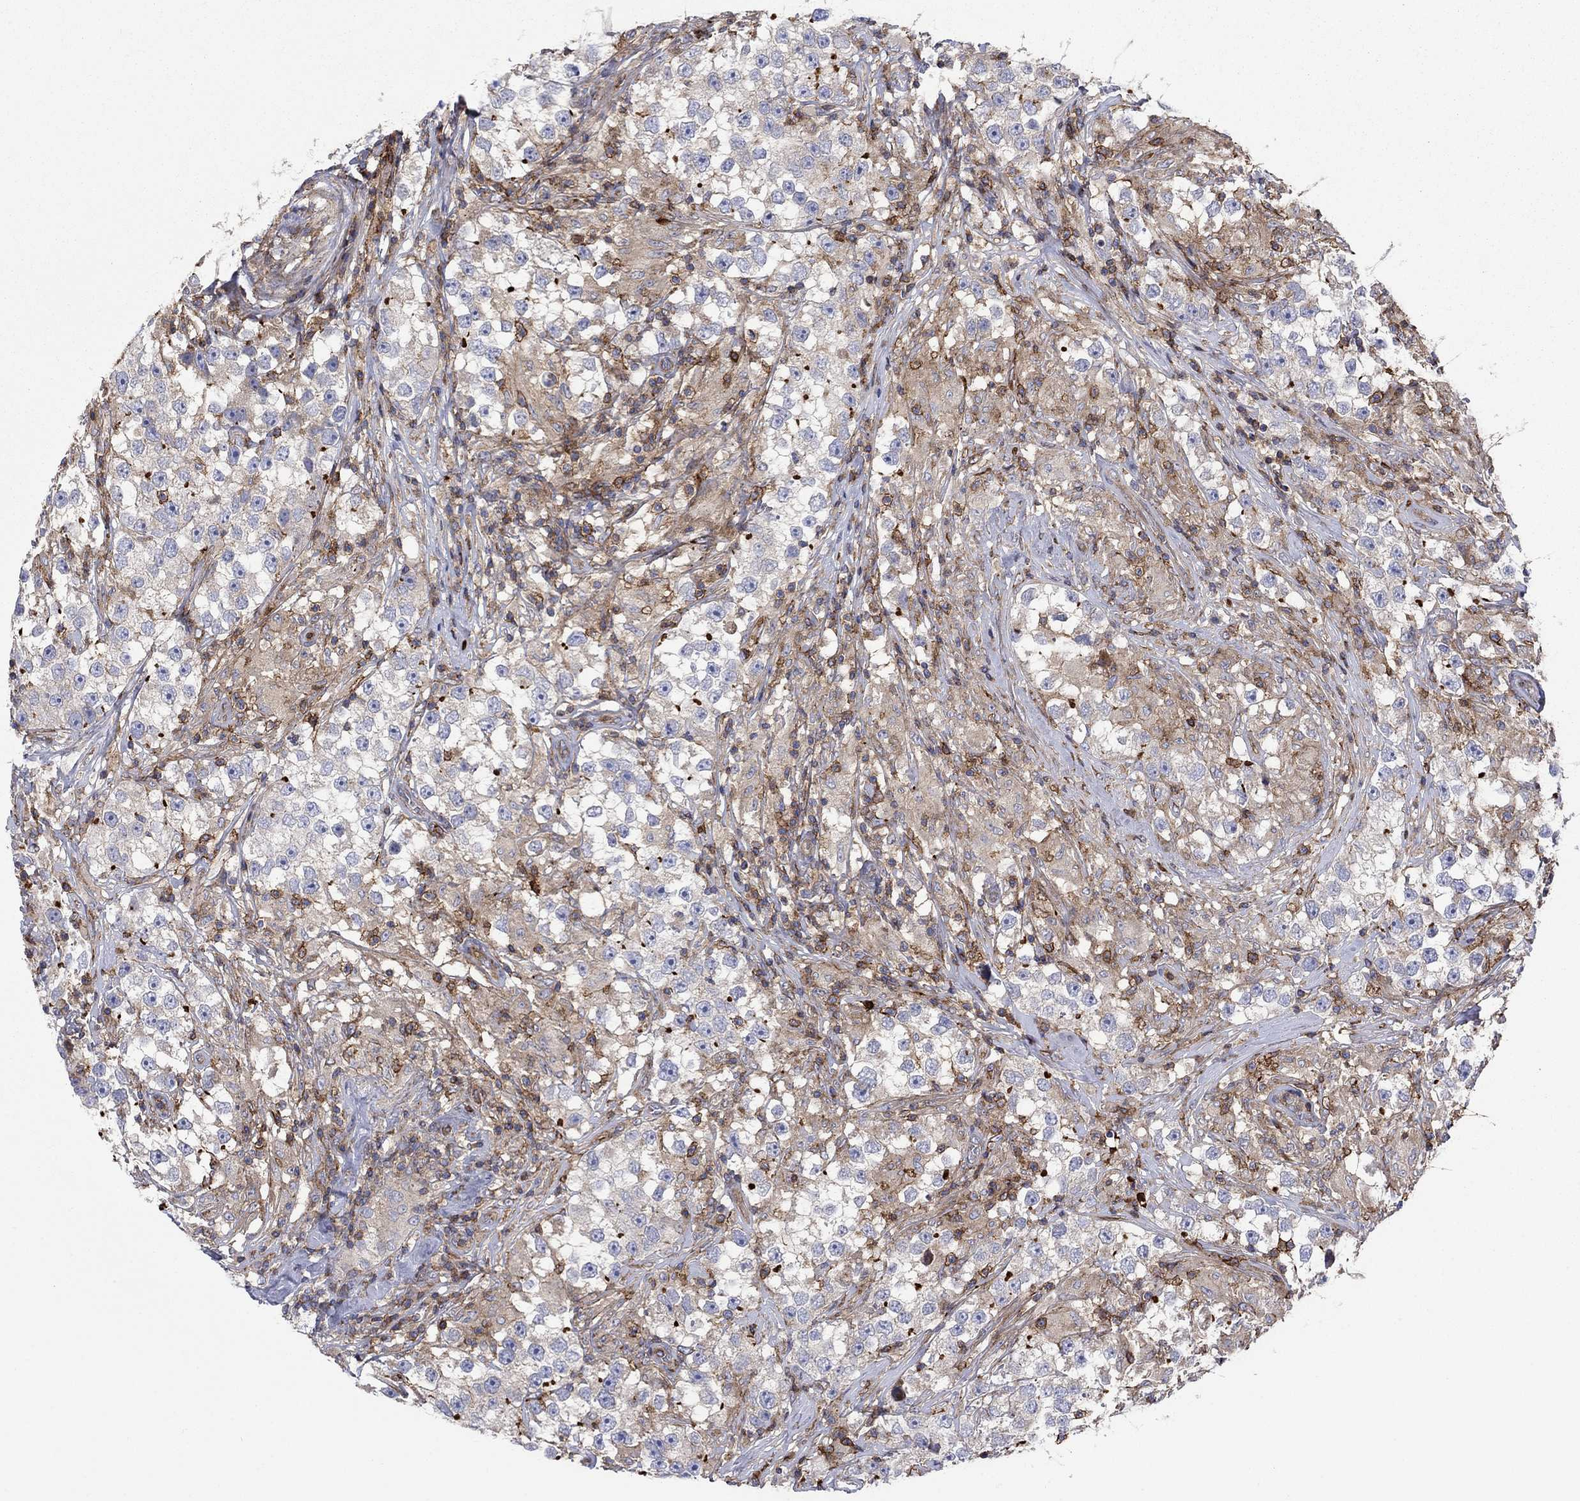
{"staining": {"intensity": "strong", "quantity": "<25%", "location": "cytoplasmic/membranous"}, "tissue": "testis cancer", "cell_type": "Tumor cells", "image_type": "cancer", "snomed": [{"axis": "morphology", "description": "Seminoma, NOS"}, {"axis": "topography", "description": "Testis"}], "caption": "Immunohistochemistry (IHC) of seminoma (testis) displays medium levels of strong cytoplasmic/membranous positivity in approximately <25% of tumor cells.", "gene": "PAG1", "patient": {"sex": "male", "age": 46}}